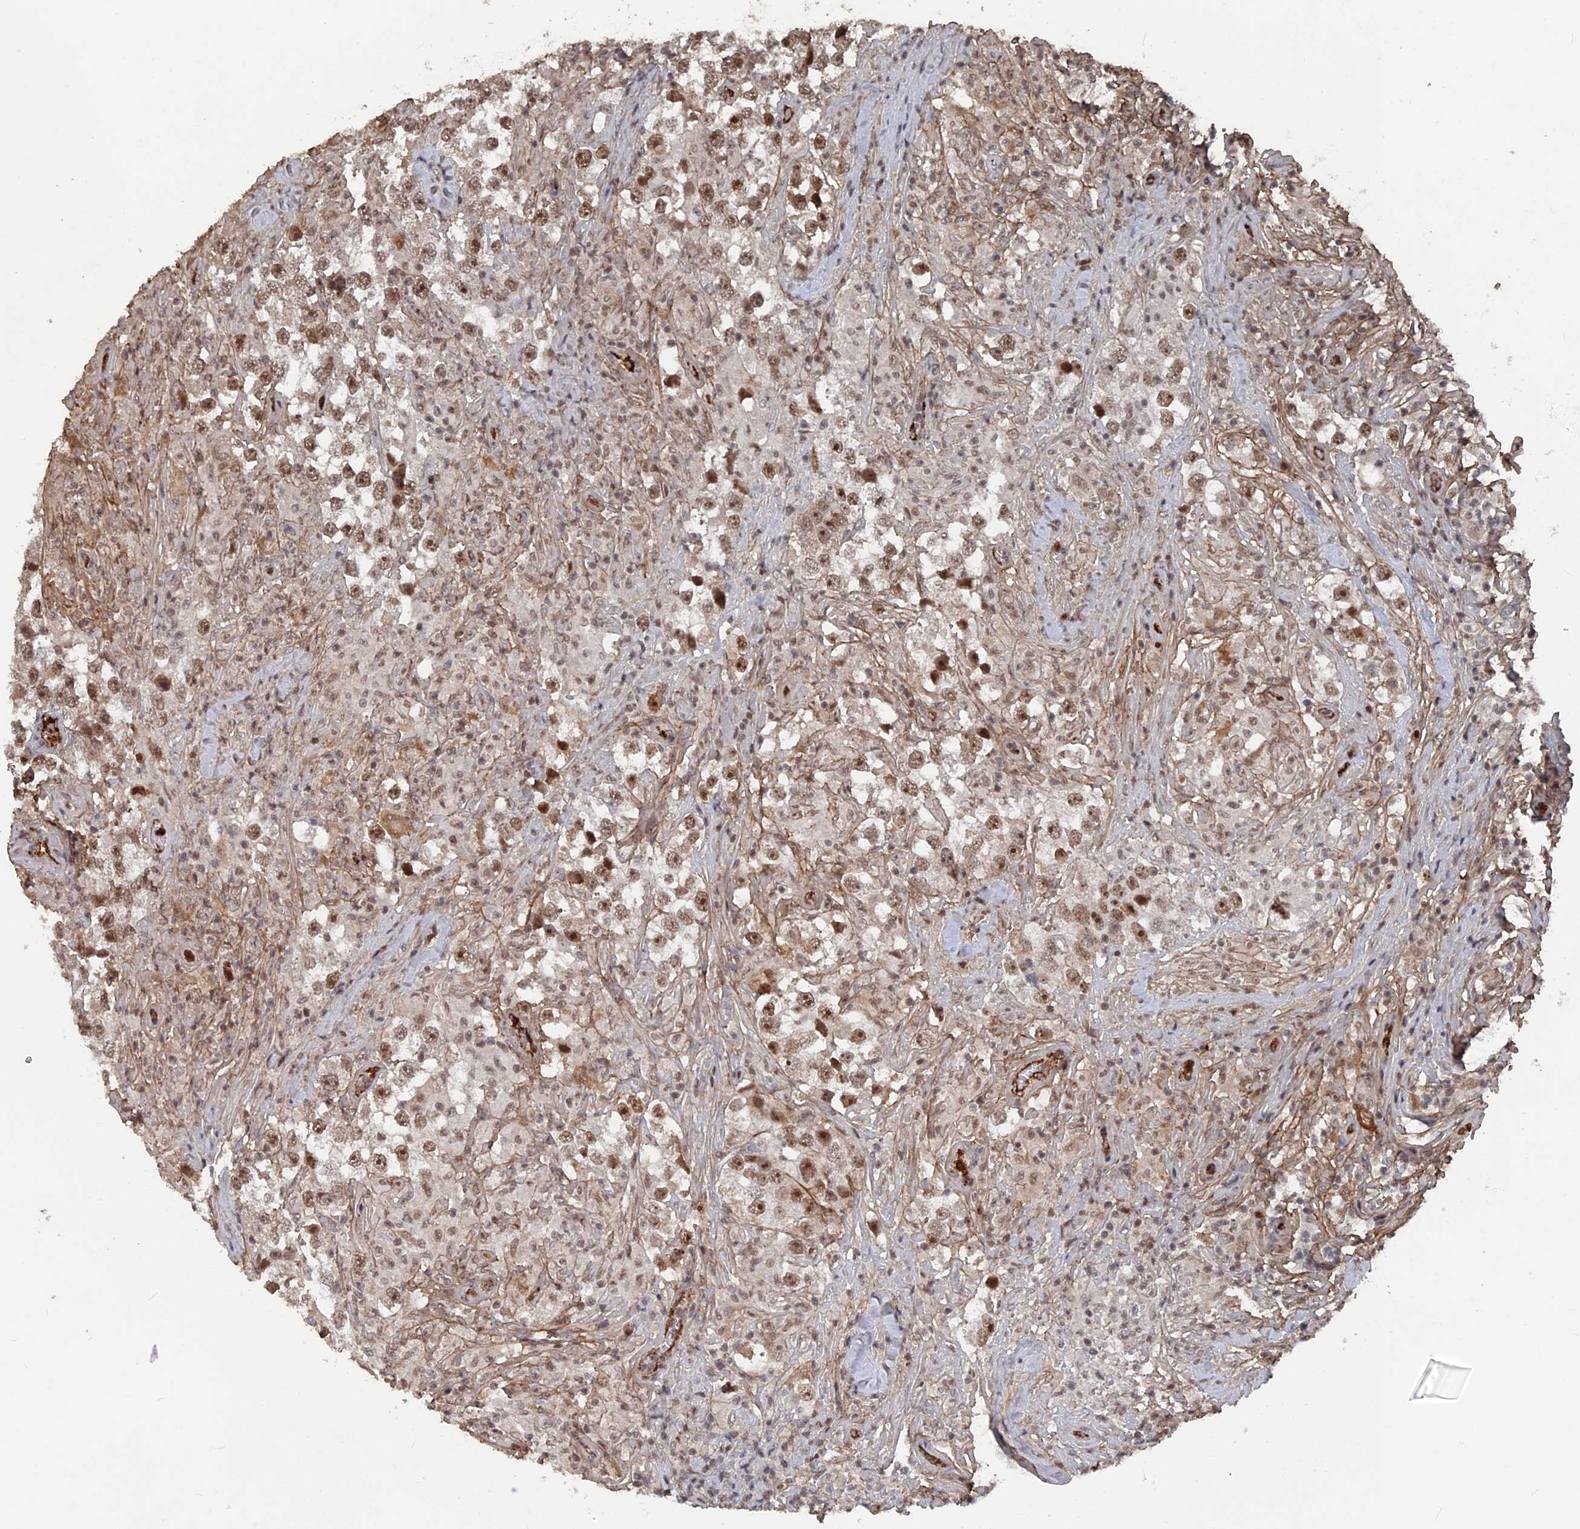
{"staining": {"intensity": "moderate", "quantity": ">75%", "location": "nuclear"}, "tissue": "testis cancer", "cell_type": "Tumor cells", "image_type": "cancer", "snomed": [{"axis": "morphology", "description": "Seminoma, NOS"}, {"axis": "topography", "description": "Testis"}], "caption": "Testis seminoma stained with a brown dye demonstrates moderate nuclear positive staining in about >75% of tumor cells.", "gene": "SH3D21", "patient": {"sex": "male", "age": 46}}